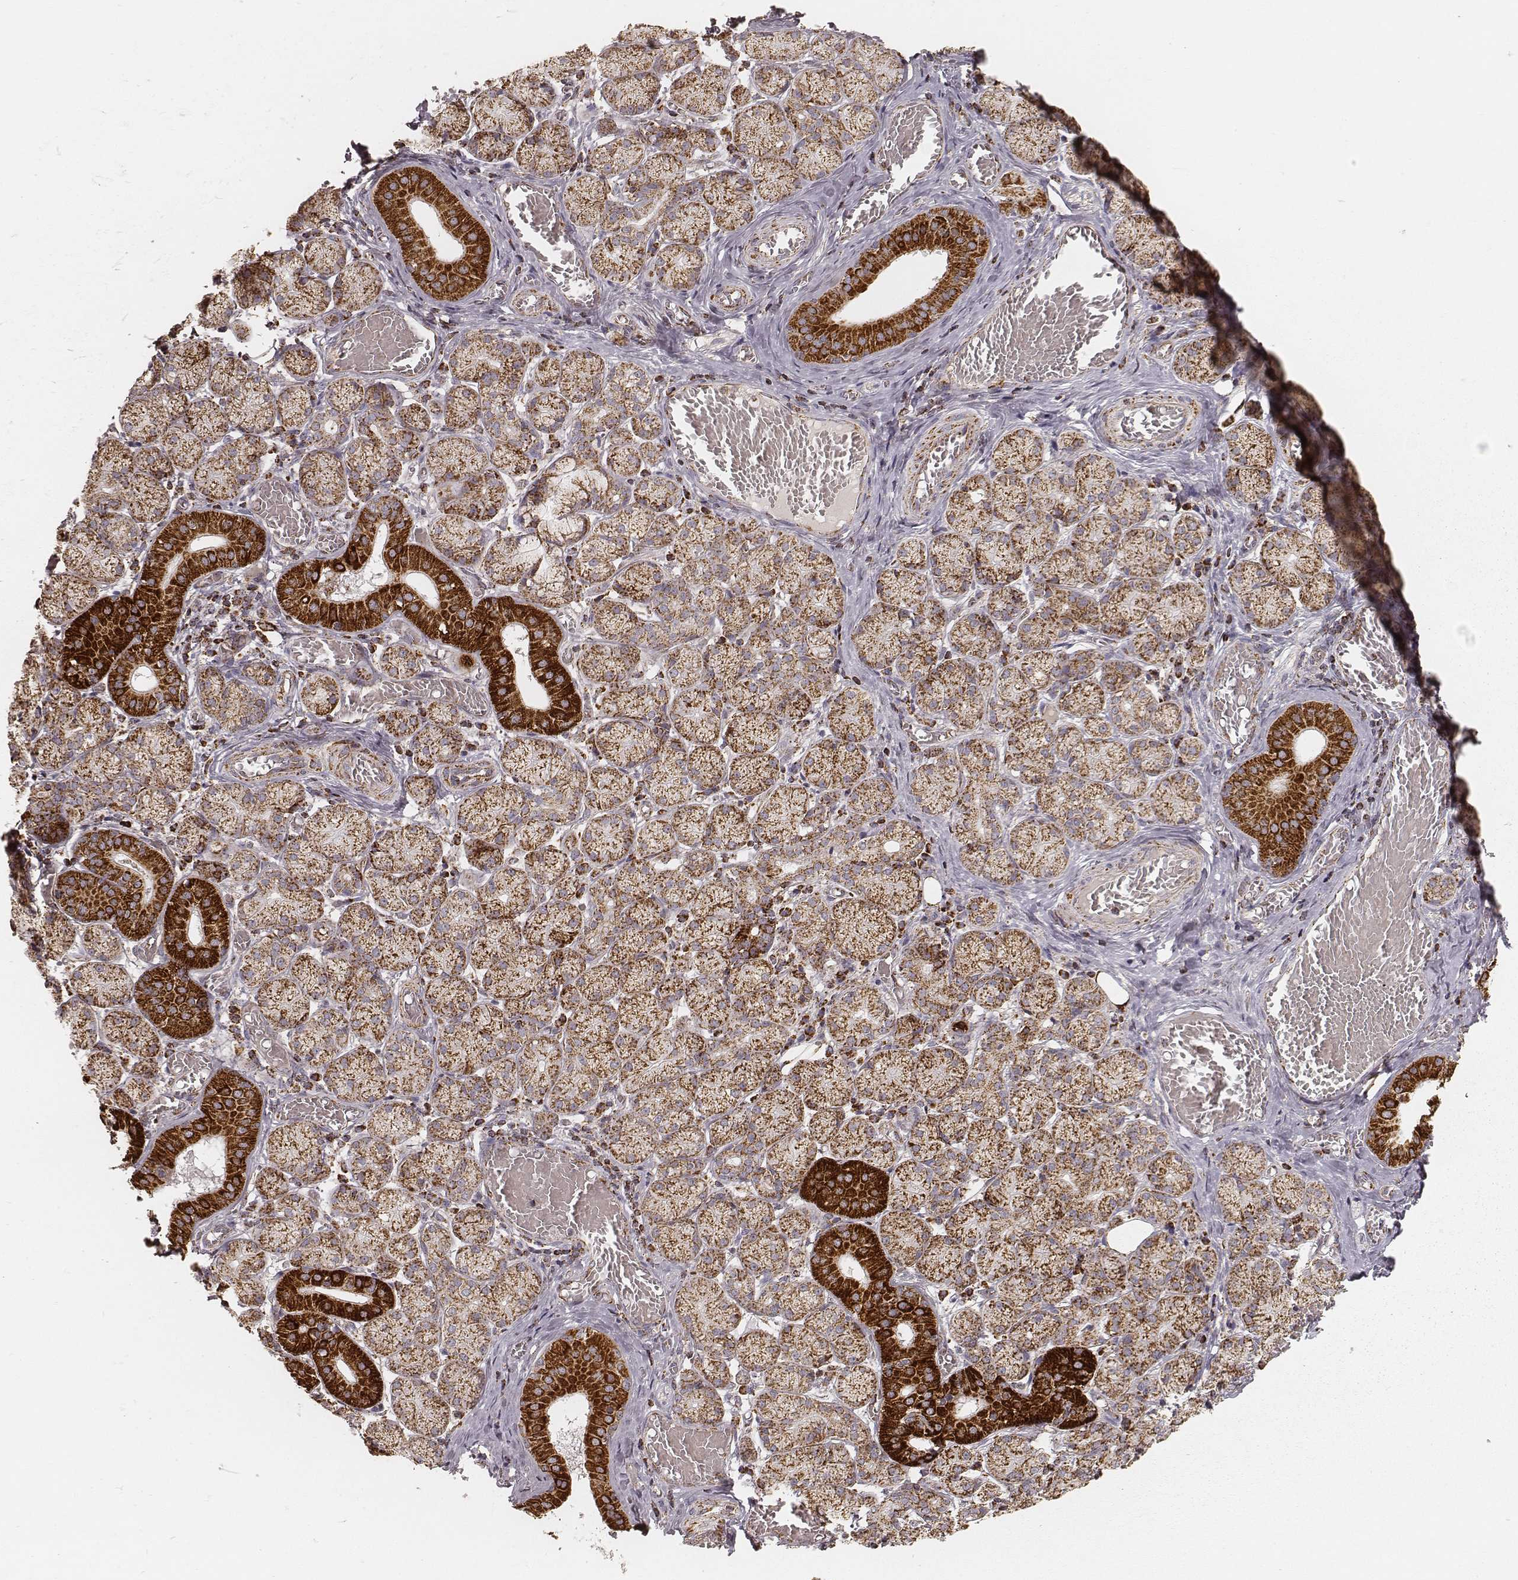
{"staining": {"intensity": "strong", "quantity": "<25%", "location": "cytoplasmic/membranous"}, "tissue": "salivary gland", "cell_type": "Glandular cells", "image_type": "normal", "snomed": [{"axis": "morphology", "description": "Normal tissue, NOS"}, {"axis": "topography", "description": "Salivary gland"}, {"axis": "topography", "description": "Peripheral nerve tissue"}], "caption": "This image displays immunohistochemistry (IHC) staining of benign human salivary gland, with medium strong cytoplasmic/membranous staining in approximately <25% of glandular cells.", "gene": "CS", "patient": {"sex": "female", "age": 24}}